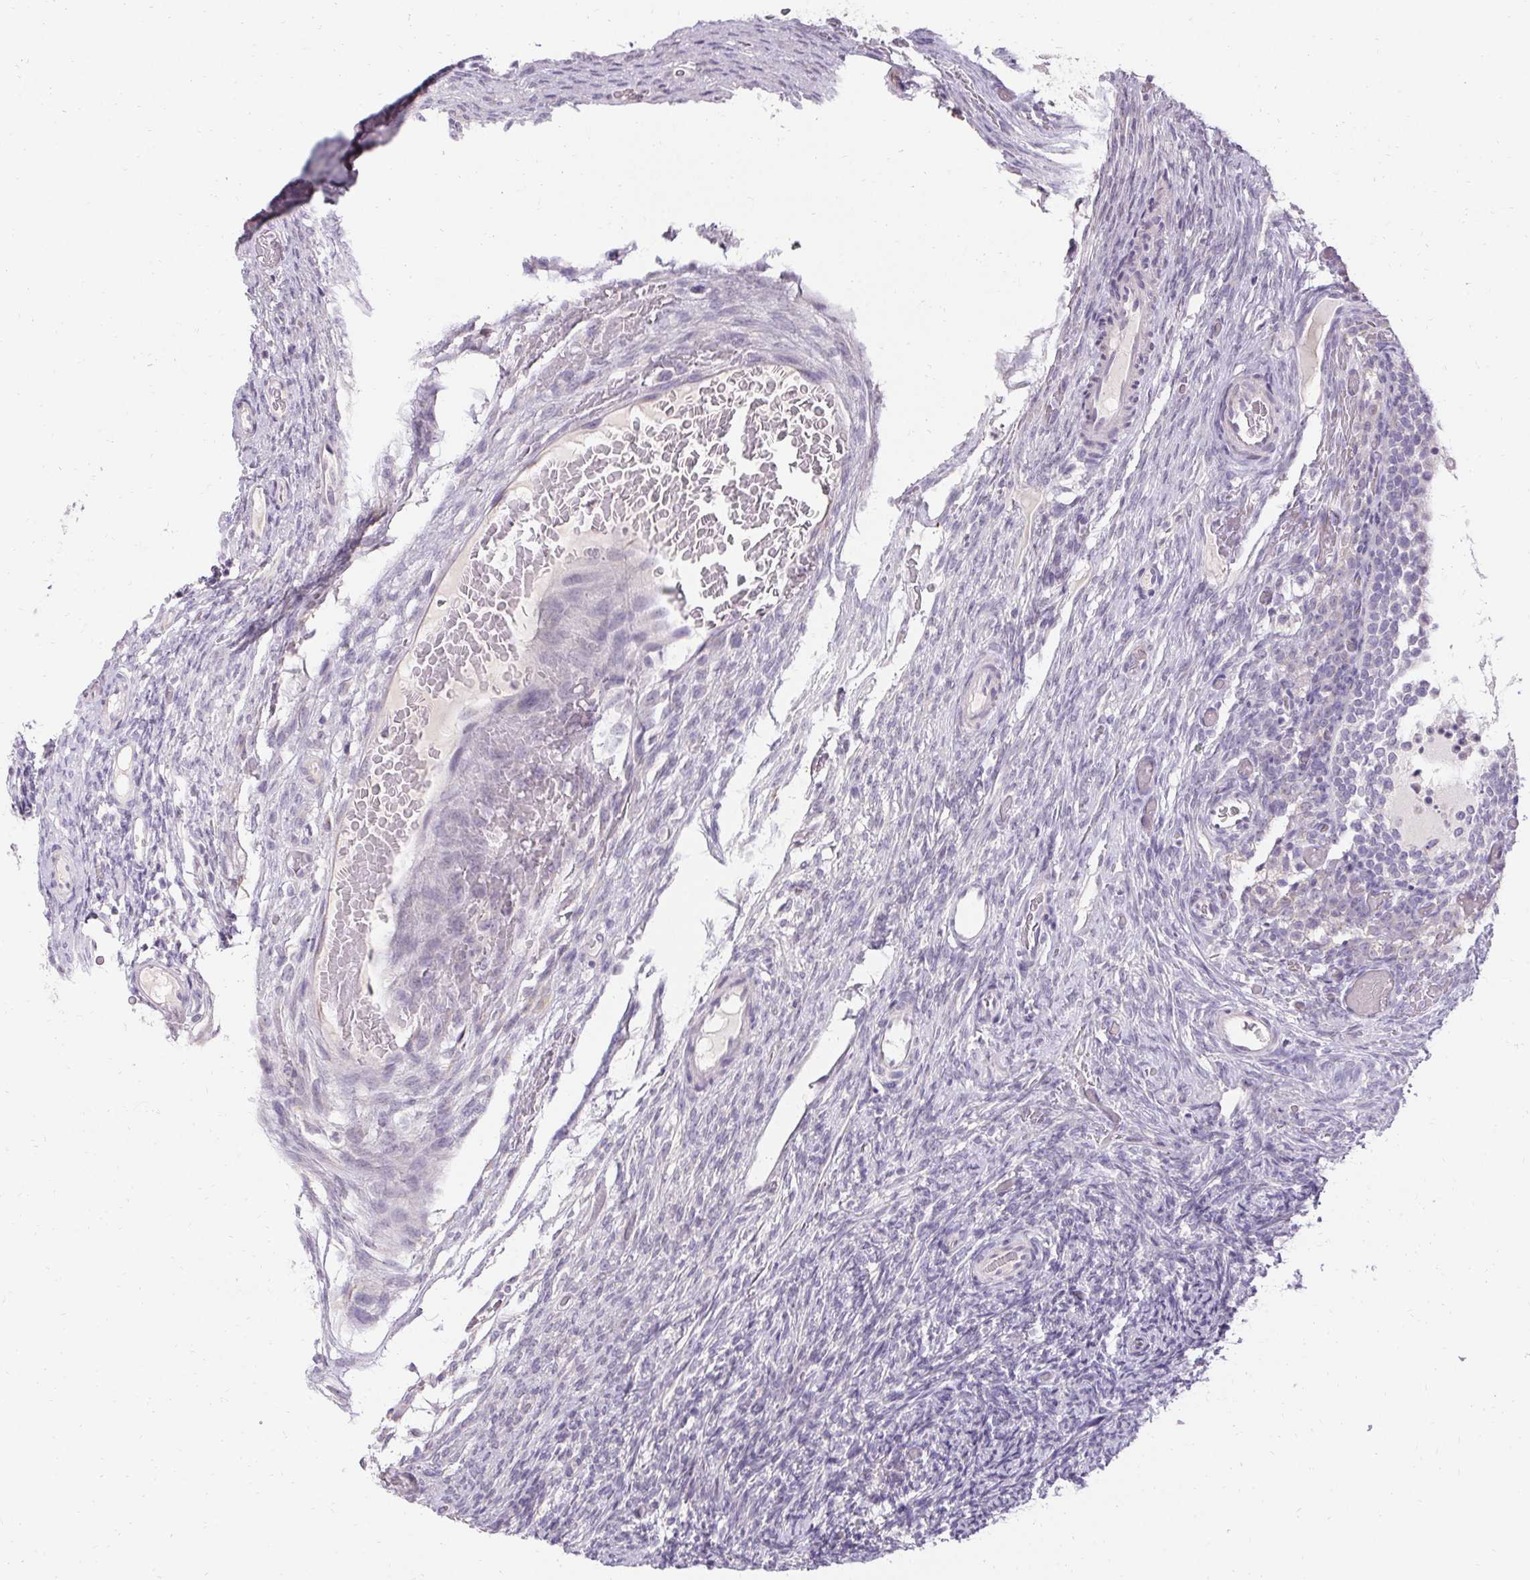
{"staining": {"intensity": "negative", "quantity": "none", "location": "none"}, "tissue": "ovary", "cell_type": "Ovarian stroma cells", "image_type": "normal", "snomed": [{"axis": "morphology", "description": "Normal tissue, NOS"}, {"axis": "topography", "description": "Ovary"}], "caption": "Immunohistochemistry (IHC) of unremarkable ovary exhibits no expression in ovarian stroma cells.", "gene": "HSD17B3", "patient": {"sex": "female", "age": 34}}